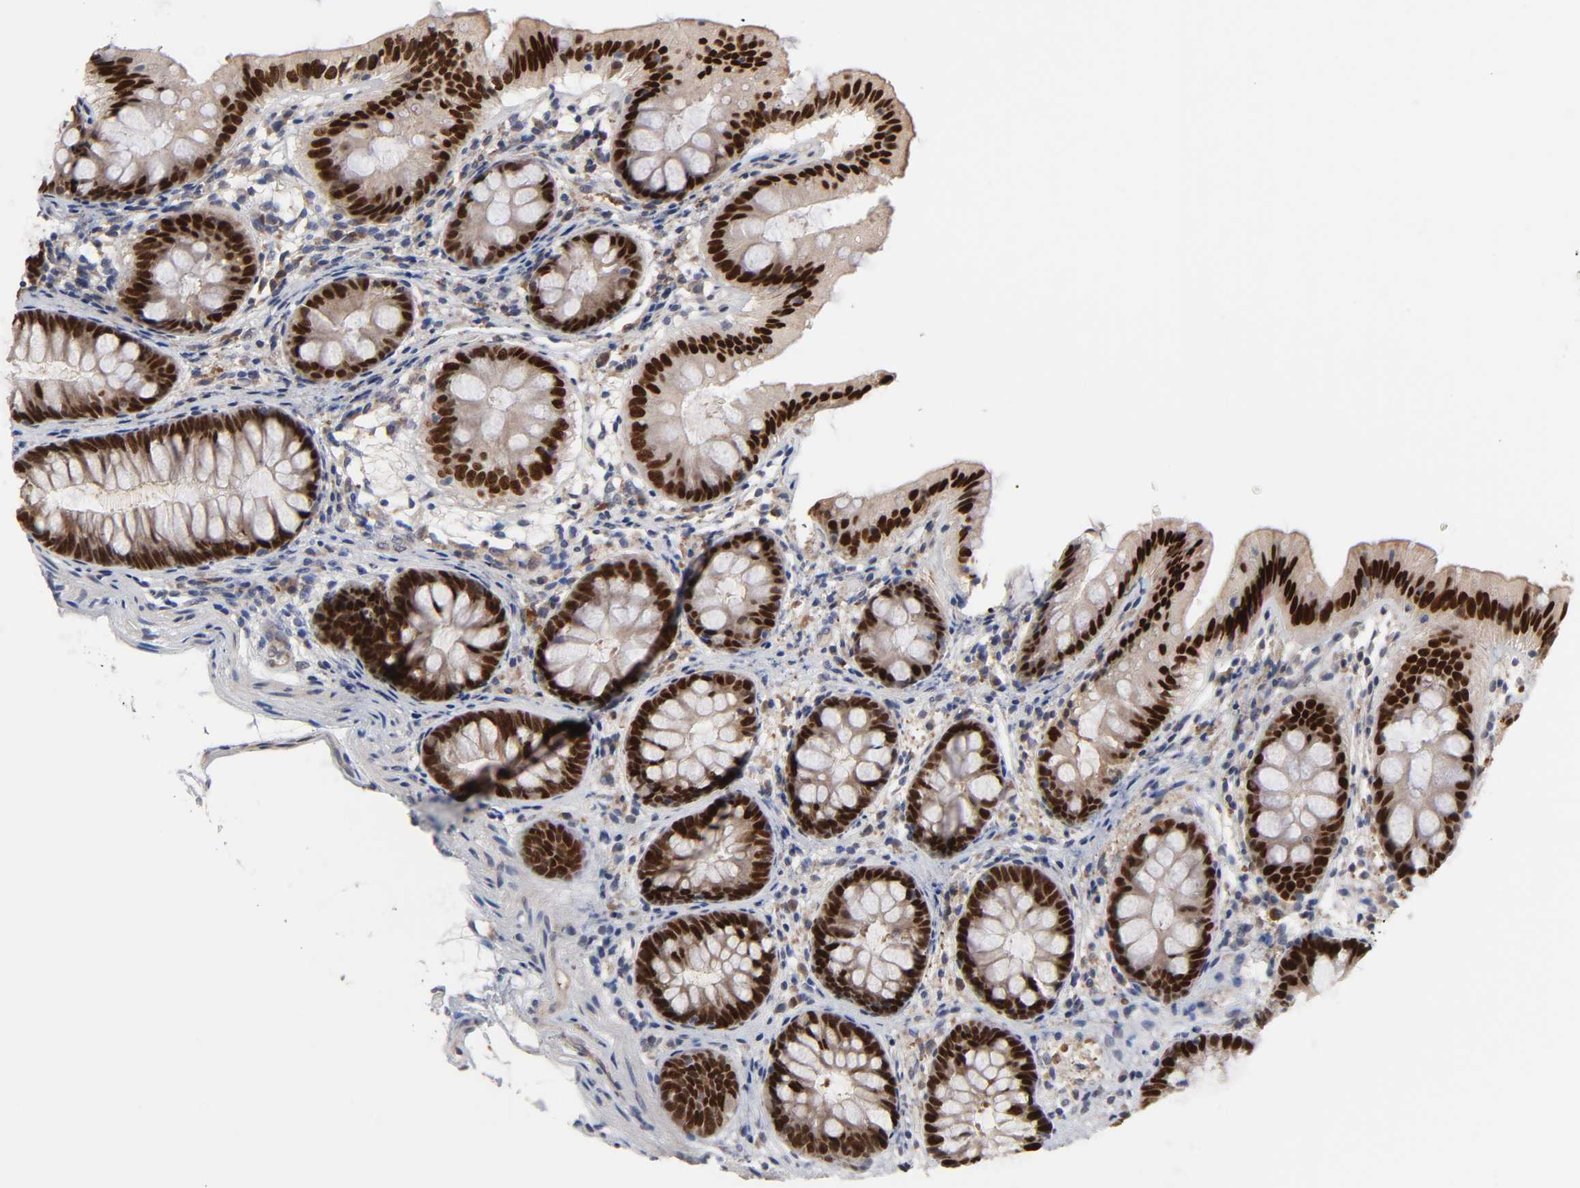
{"staining": {"intensity": "weak", "quantity": ">75%", "location": "cytoplasmic/membranous,nuclear"}, "tissue": "colon", "cell_type": "Endothelial cells", "image_type": "normal", "snomed": [{"axis": "morphology", "description": "Normal tissue, NOS"}, {"axis": "topography", "description": "Smooth muscle"}, {"axis": "topography", "description": "Colon"}], "caption": "Protein staining of unremarkable colon displays weak cytoplasmic/membranous,nuclear positivity in approximately >75% of endothelial cells.", "gene": "HNF4A", "patient": {"sex": "male", "age": 67}}